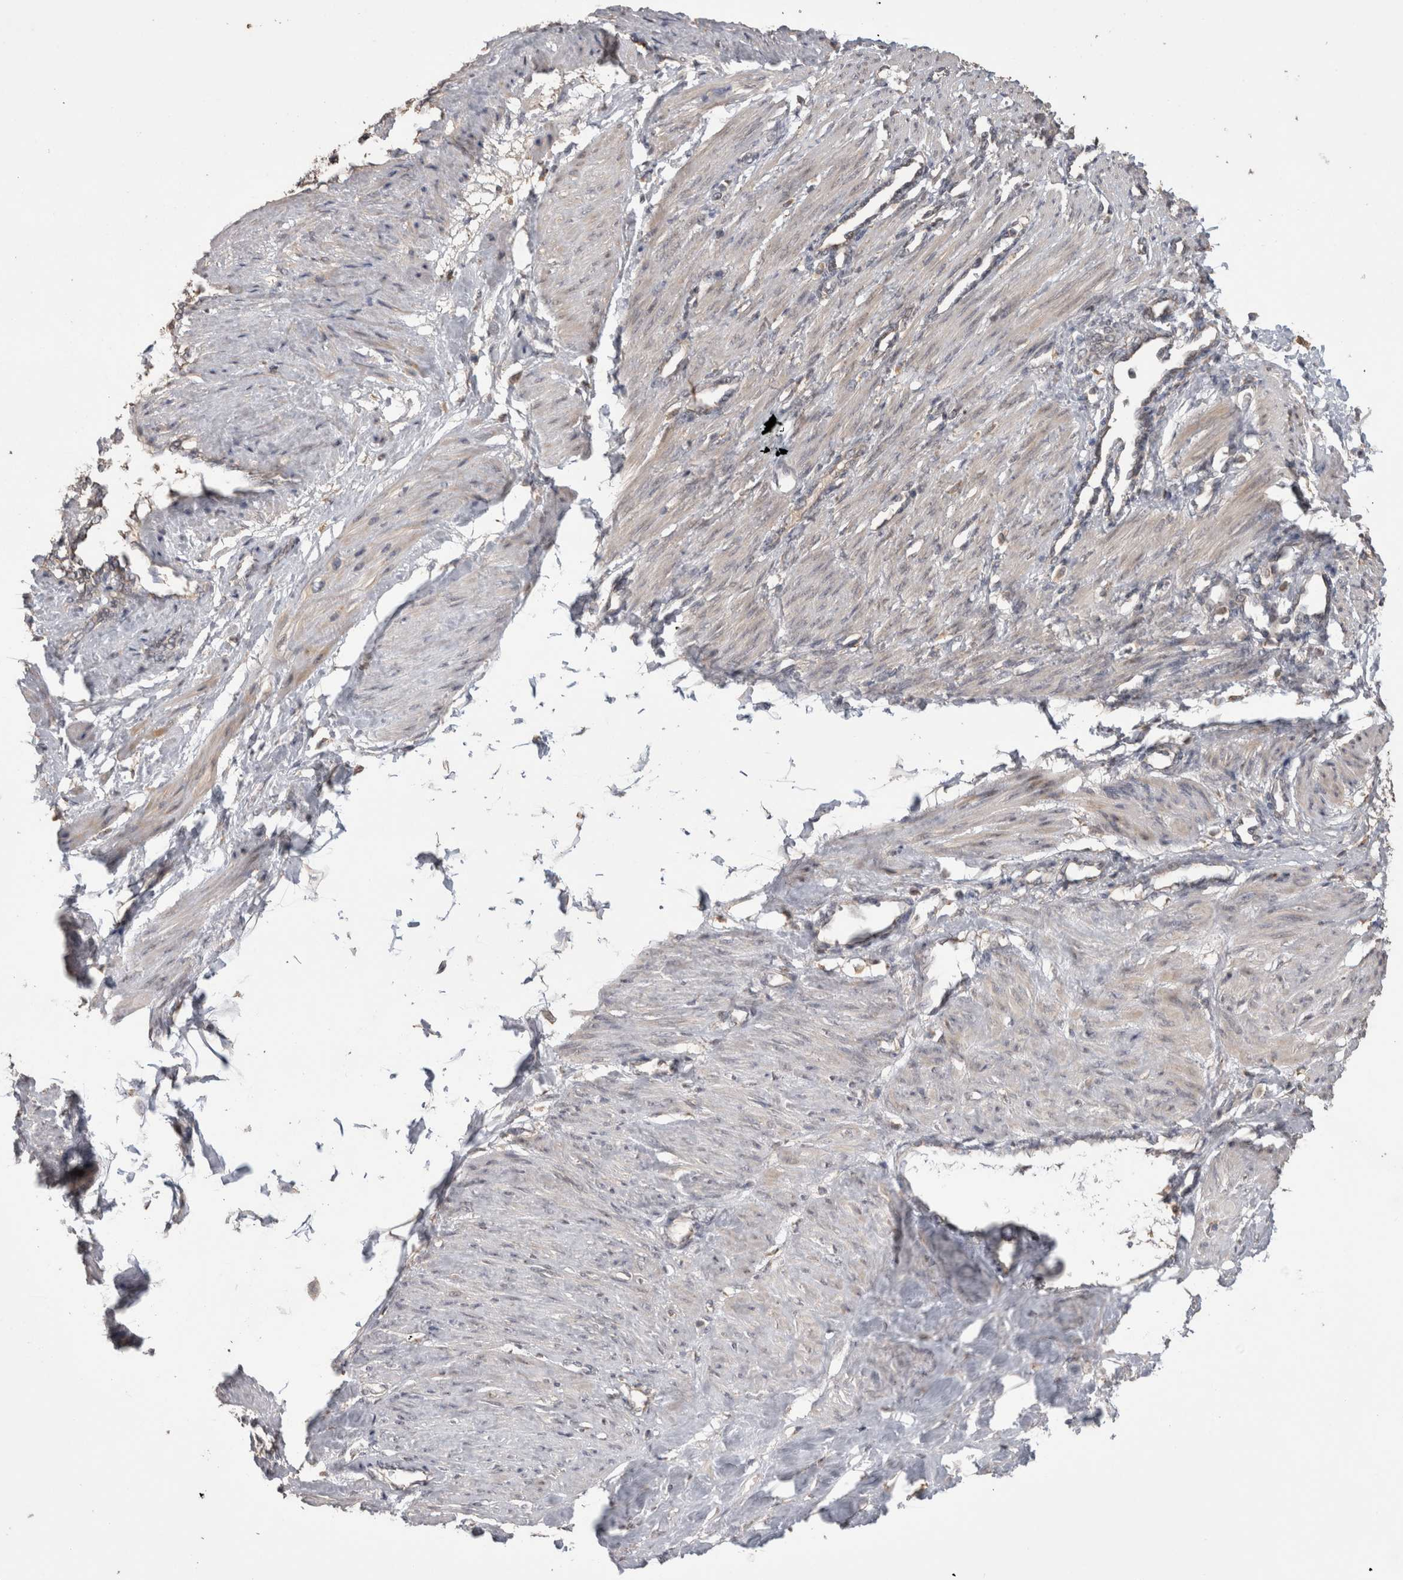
{"staining": {"intensity": "weak", "quantity": "<25%", "location": "cytoplasmic/membranous"}, "tissue": "smooth muscle", "cell_type": "Smooth muscle cells", "image_type": "normal", "snomed": [{"axis": "morphology", "description": "Normal tissue, NOS"}, {"axis": "topography", "description": "Endometrium"}], "caption": "Immunohistochemical staining of benign human smooth muscle demonstrates no significant positivity in smooth muscle cells.", "gene": "TBCE", "patient": {"sex": "female", "age": 33}}